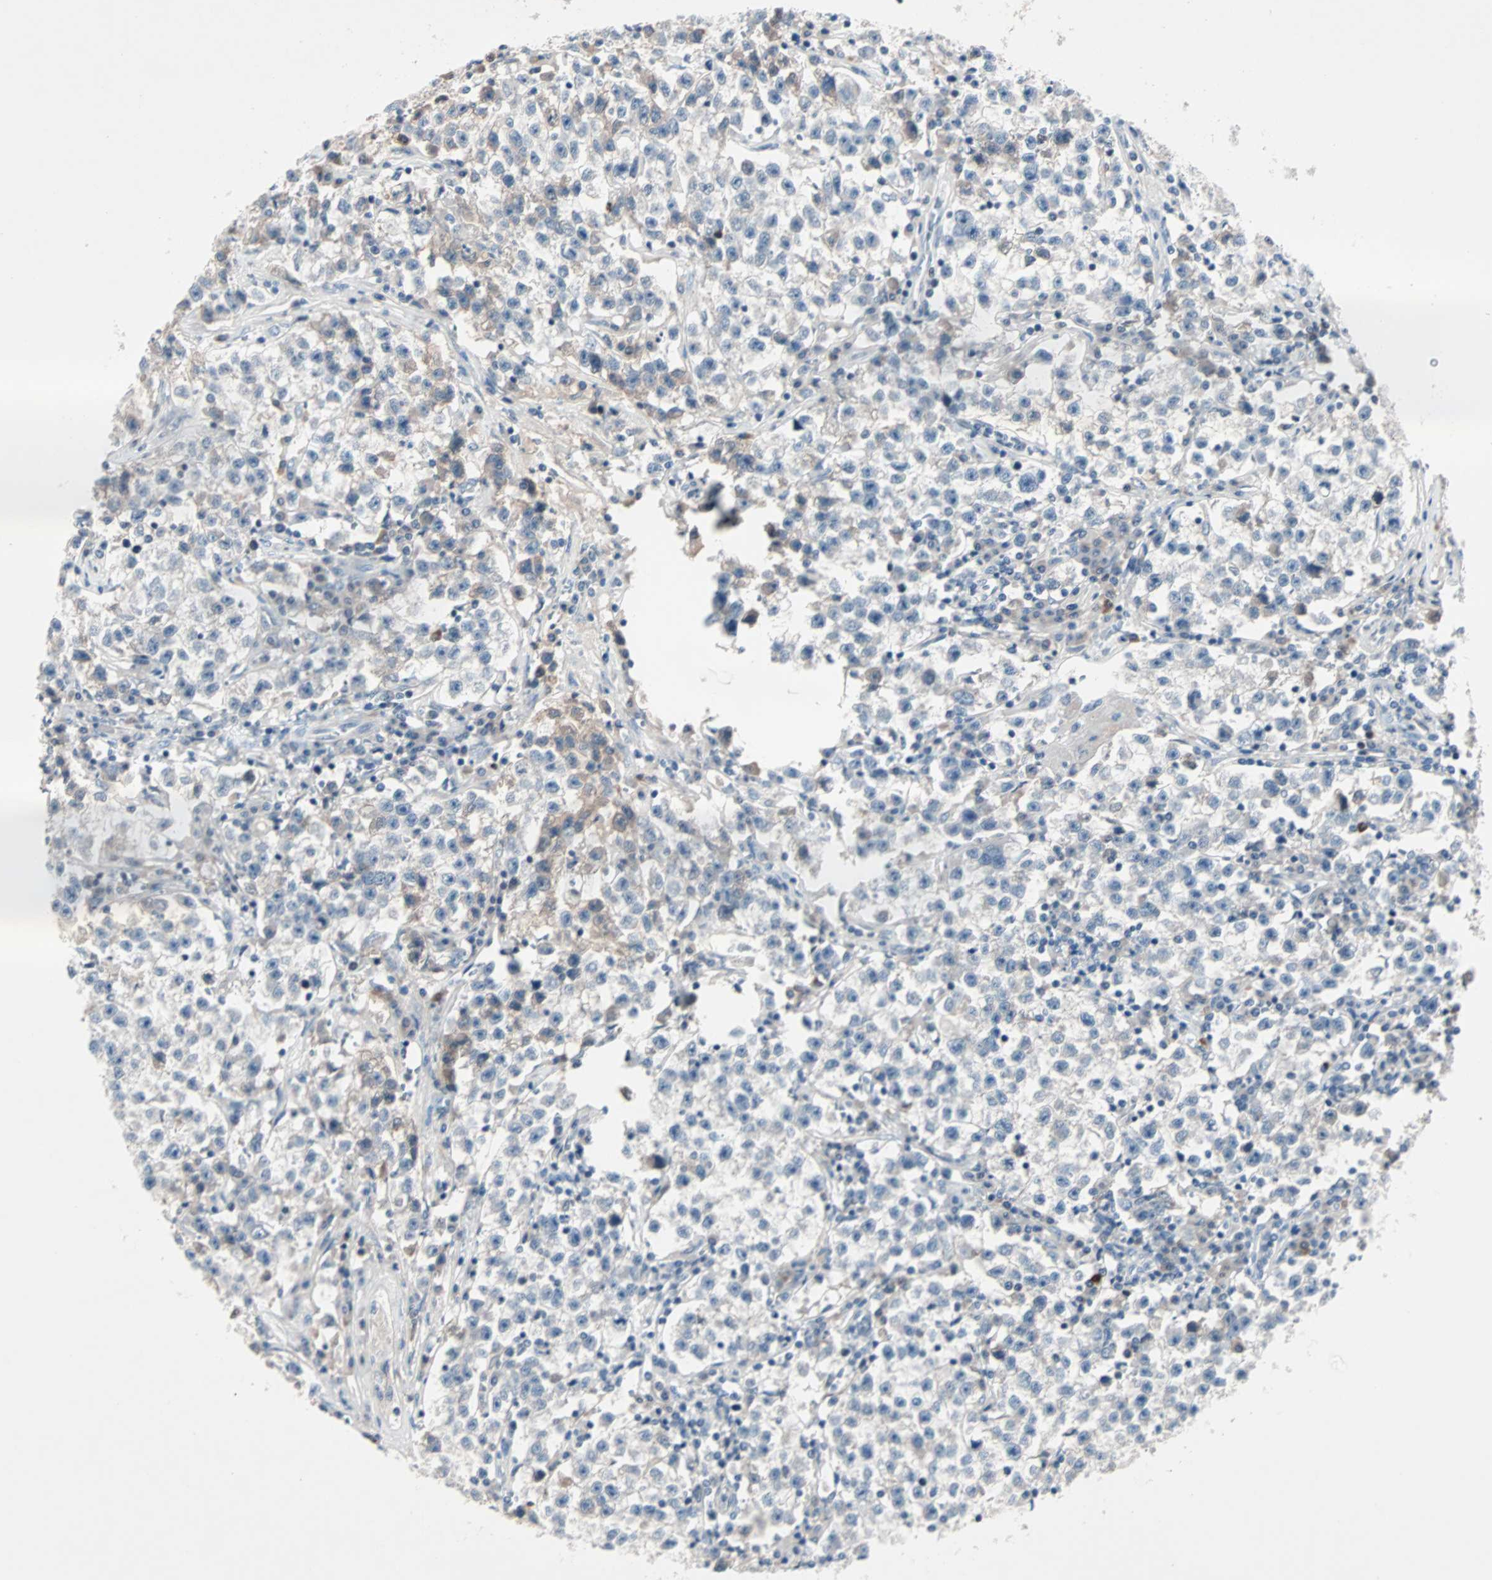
{"staining": {"intensity": "weak", "quantity": "<25%", "location": "cytoplasmic/membranous"}, "tissue": "testis cancer", "cell_type": "Tumor cells", "image_type": "cancer", "snomed": [{"axis": "morphology", "description": "Seminoma, NOS"}, {"axis": "topography", "description": "Testis"}], "caption": "A histopathology image of human testis seminoma is negative for staining in tumor cells. (DAB immunohistochemistry visualized using brightfield microscopy, high magnification).", "gene": "CCNE2", "patient": {"sex": "male", "age": 22}}